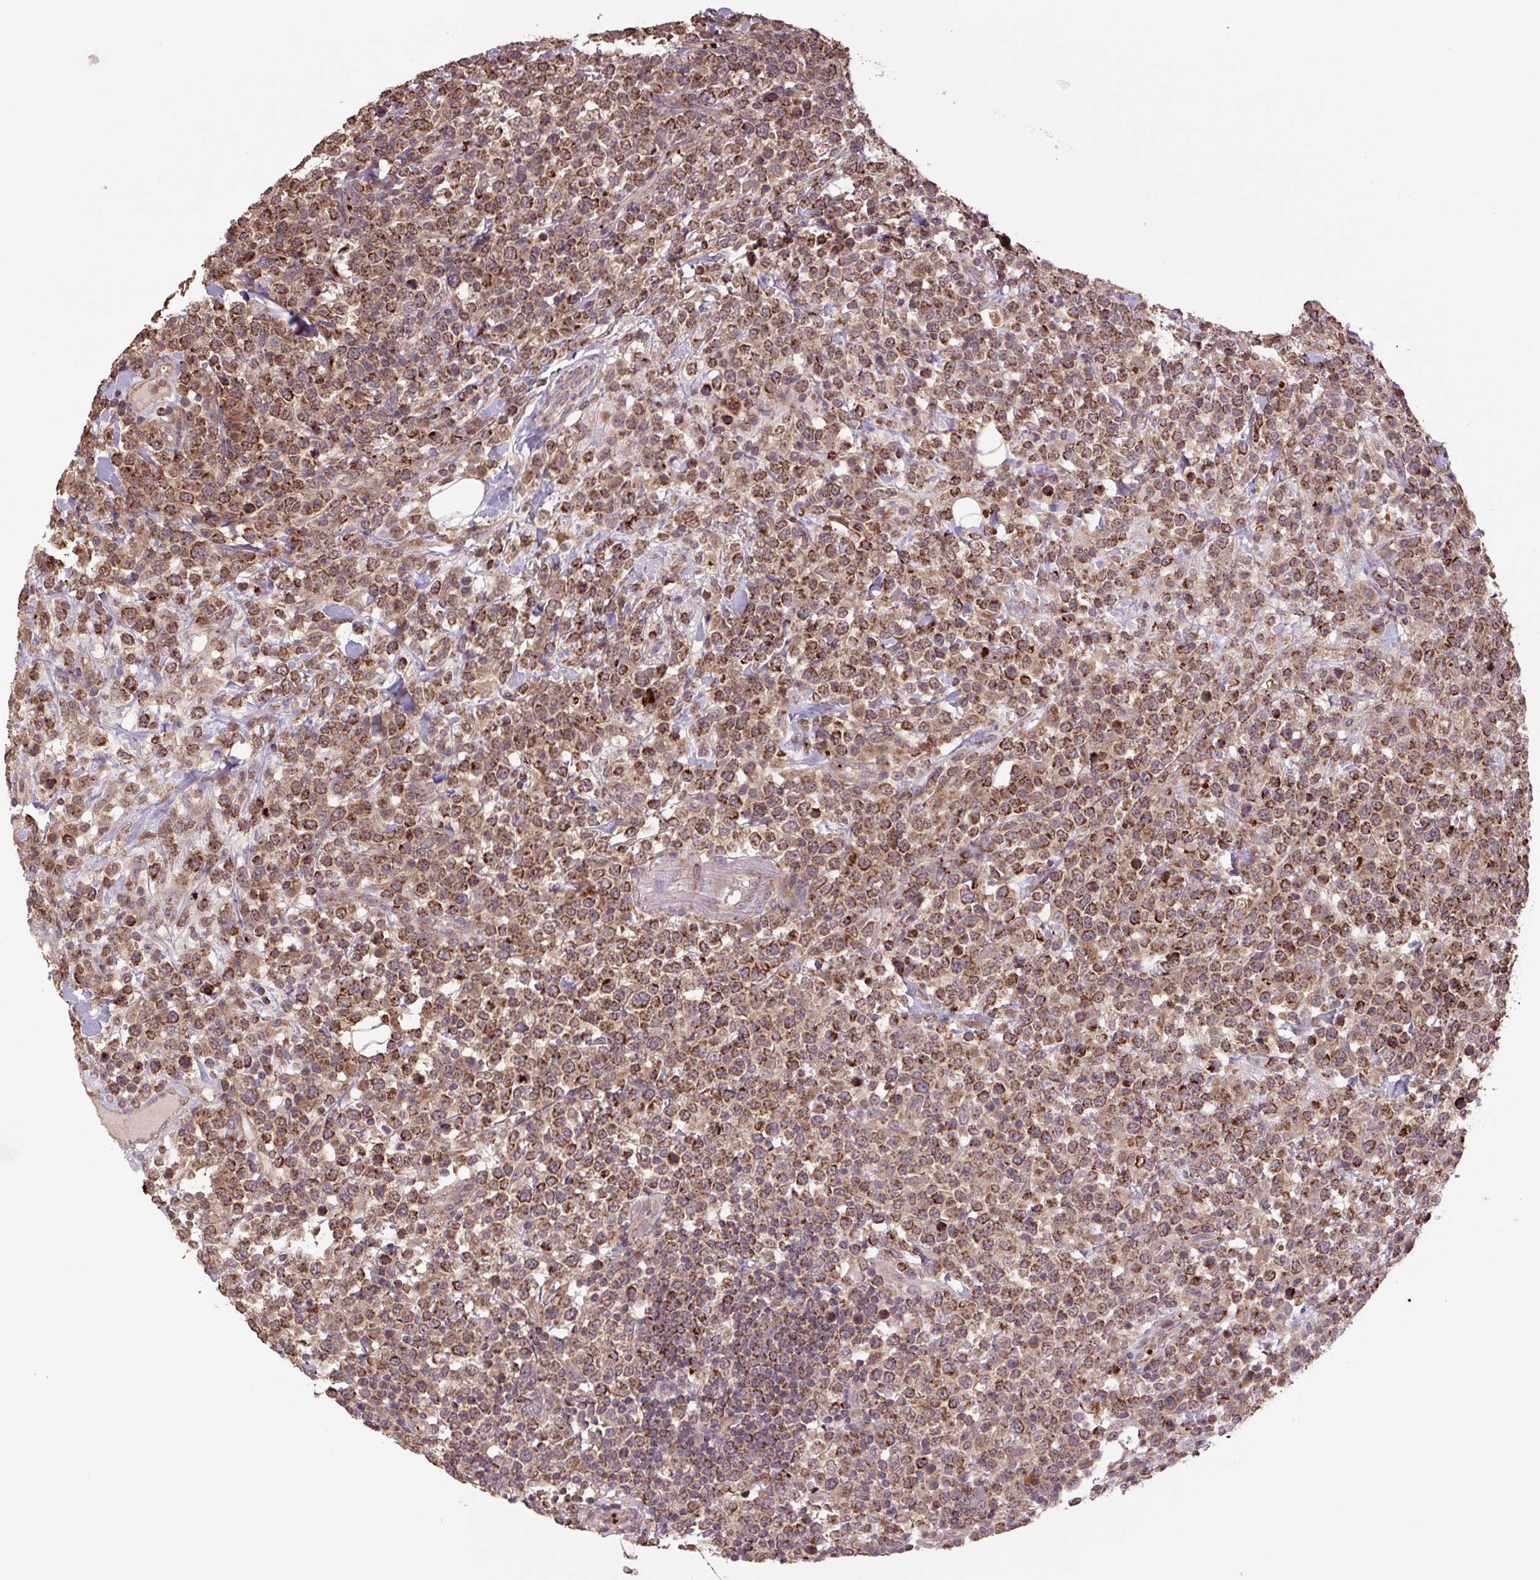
{"staining": {"intensity": "moderate", "quantity": ">75%", "location": "cytoplasmic/membranous"}, "tissue": "lymphoma", "cell_type": "Tumor cells", "image_type": "cancer", "snomed": [{"axis": "morphology", "description": "Malignant lymphoma, non-Hodgkin's type, High grade"}, {"axis": "topography", "description": "Colon"}], "caption": "Malignant lymphoma, non-Hodgkin's type (high-grade) stained for a protein displays moderate cytoplasmic/membranous positivity in tumor cells.", "gene": "TMEM160", "patient": {"sex": "female", "age": 53}}